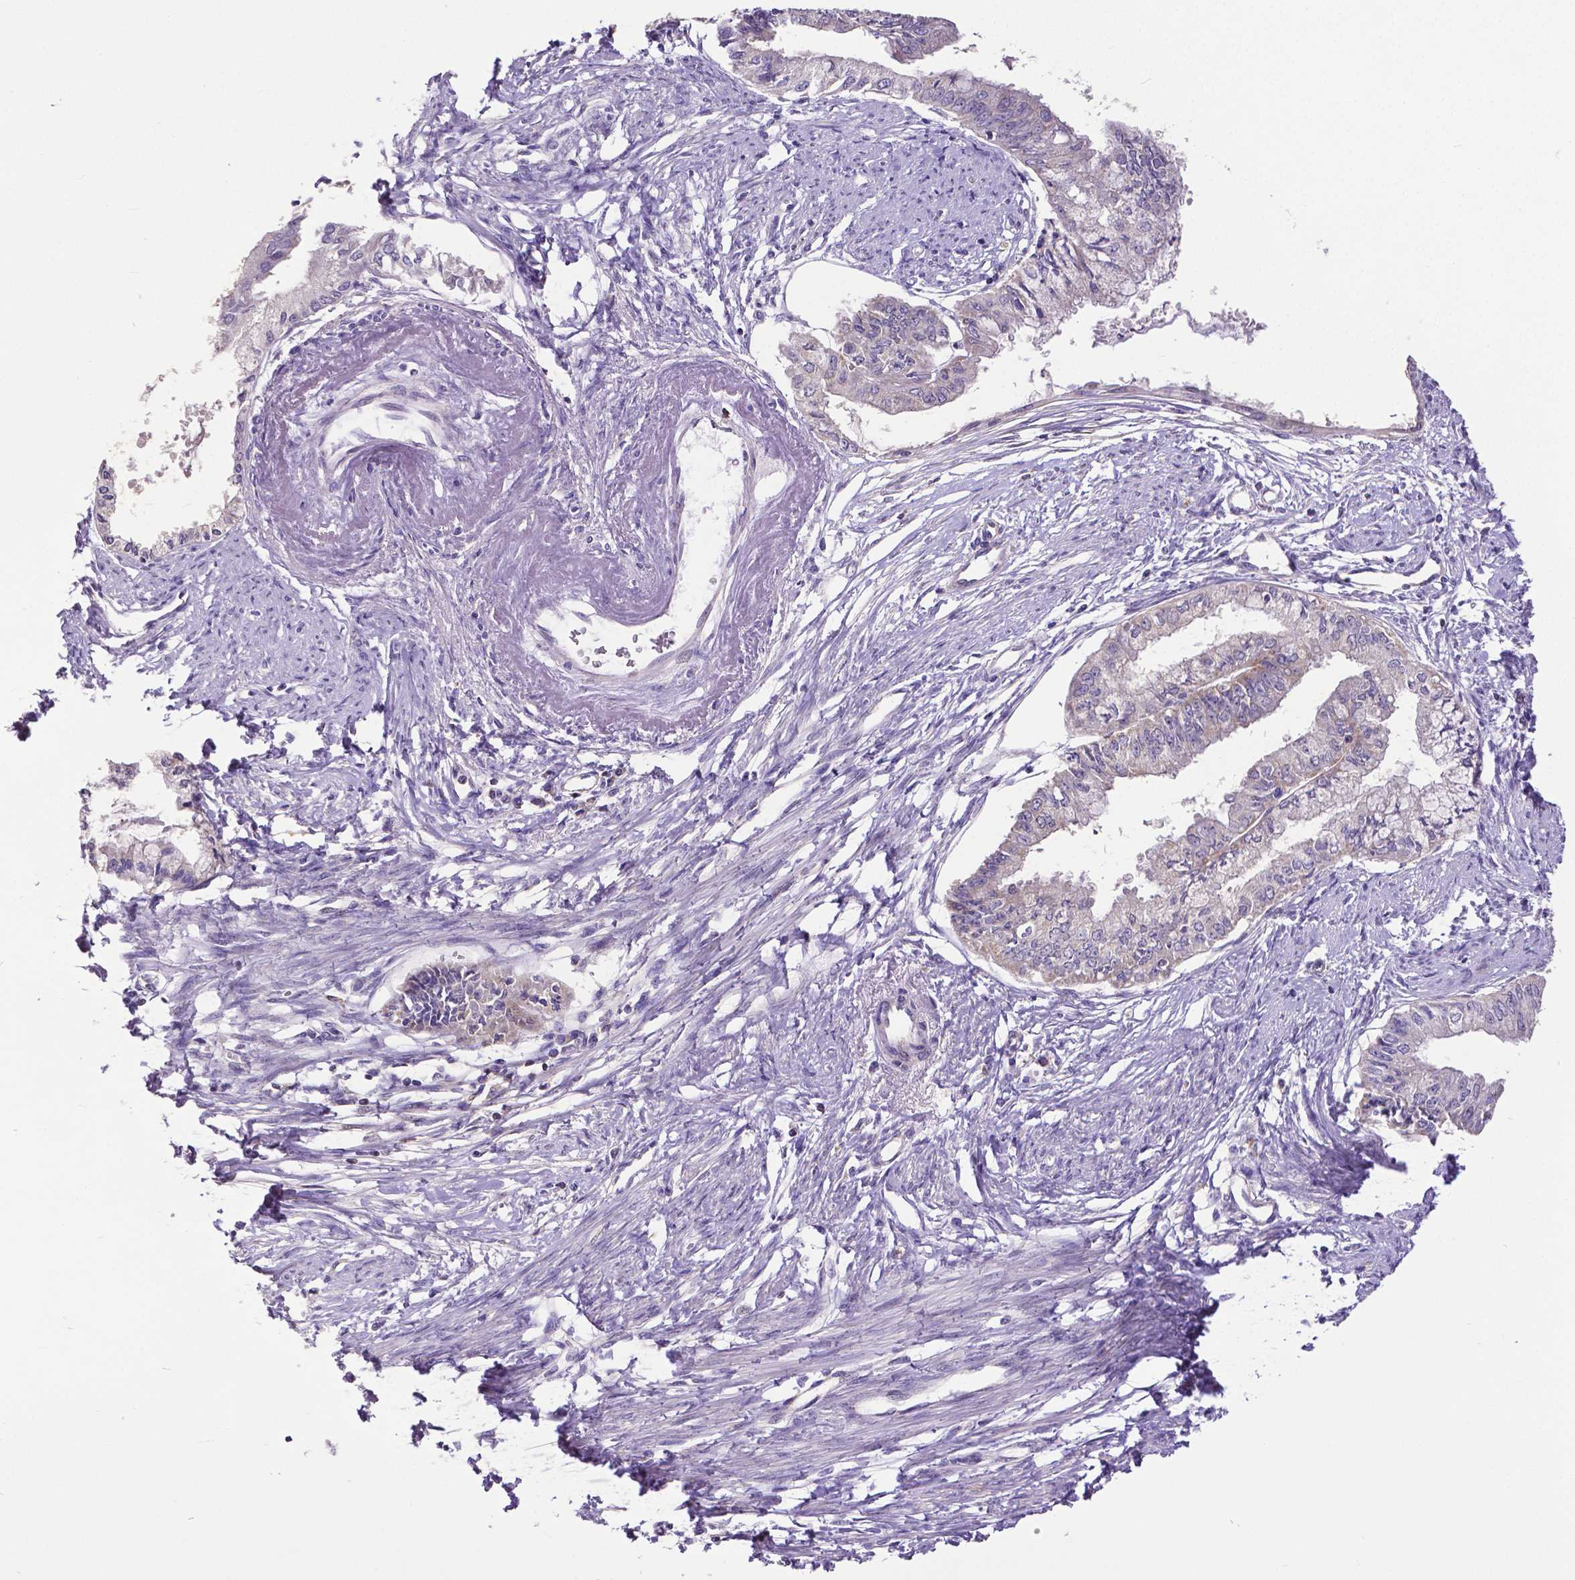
{"staining": {"intensity": "negative", "quantity": "none", "location": "none"}, "tissue": "endometrial cancer", "cell_type": "Tumor cells", "image_type": "cancer", "snomed": [{"axis": "morphology", "description": "Adenocarcinoma, NOS"}, {"axis": "topography", "description": "Endometrium"}], "caption": "The photomicrograph exhibits no significant staining in tumor cells of endometrial cancer.", "gene": "MCL1", "patient": {"sex": "female", "age": 76}}